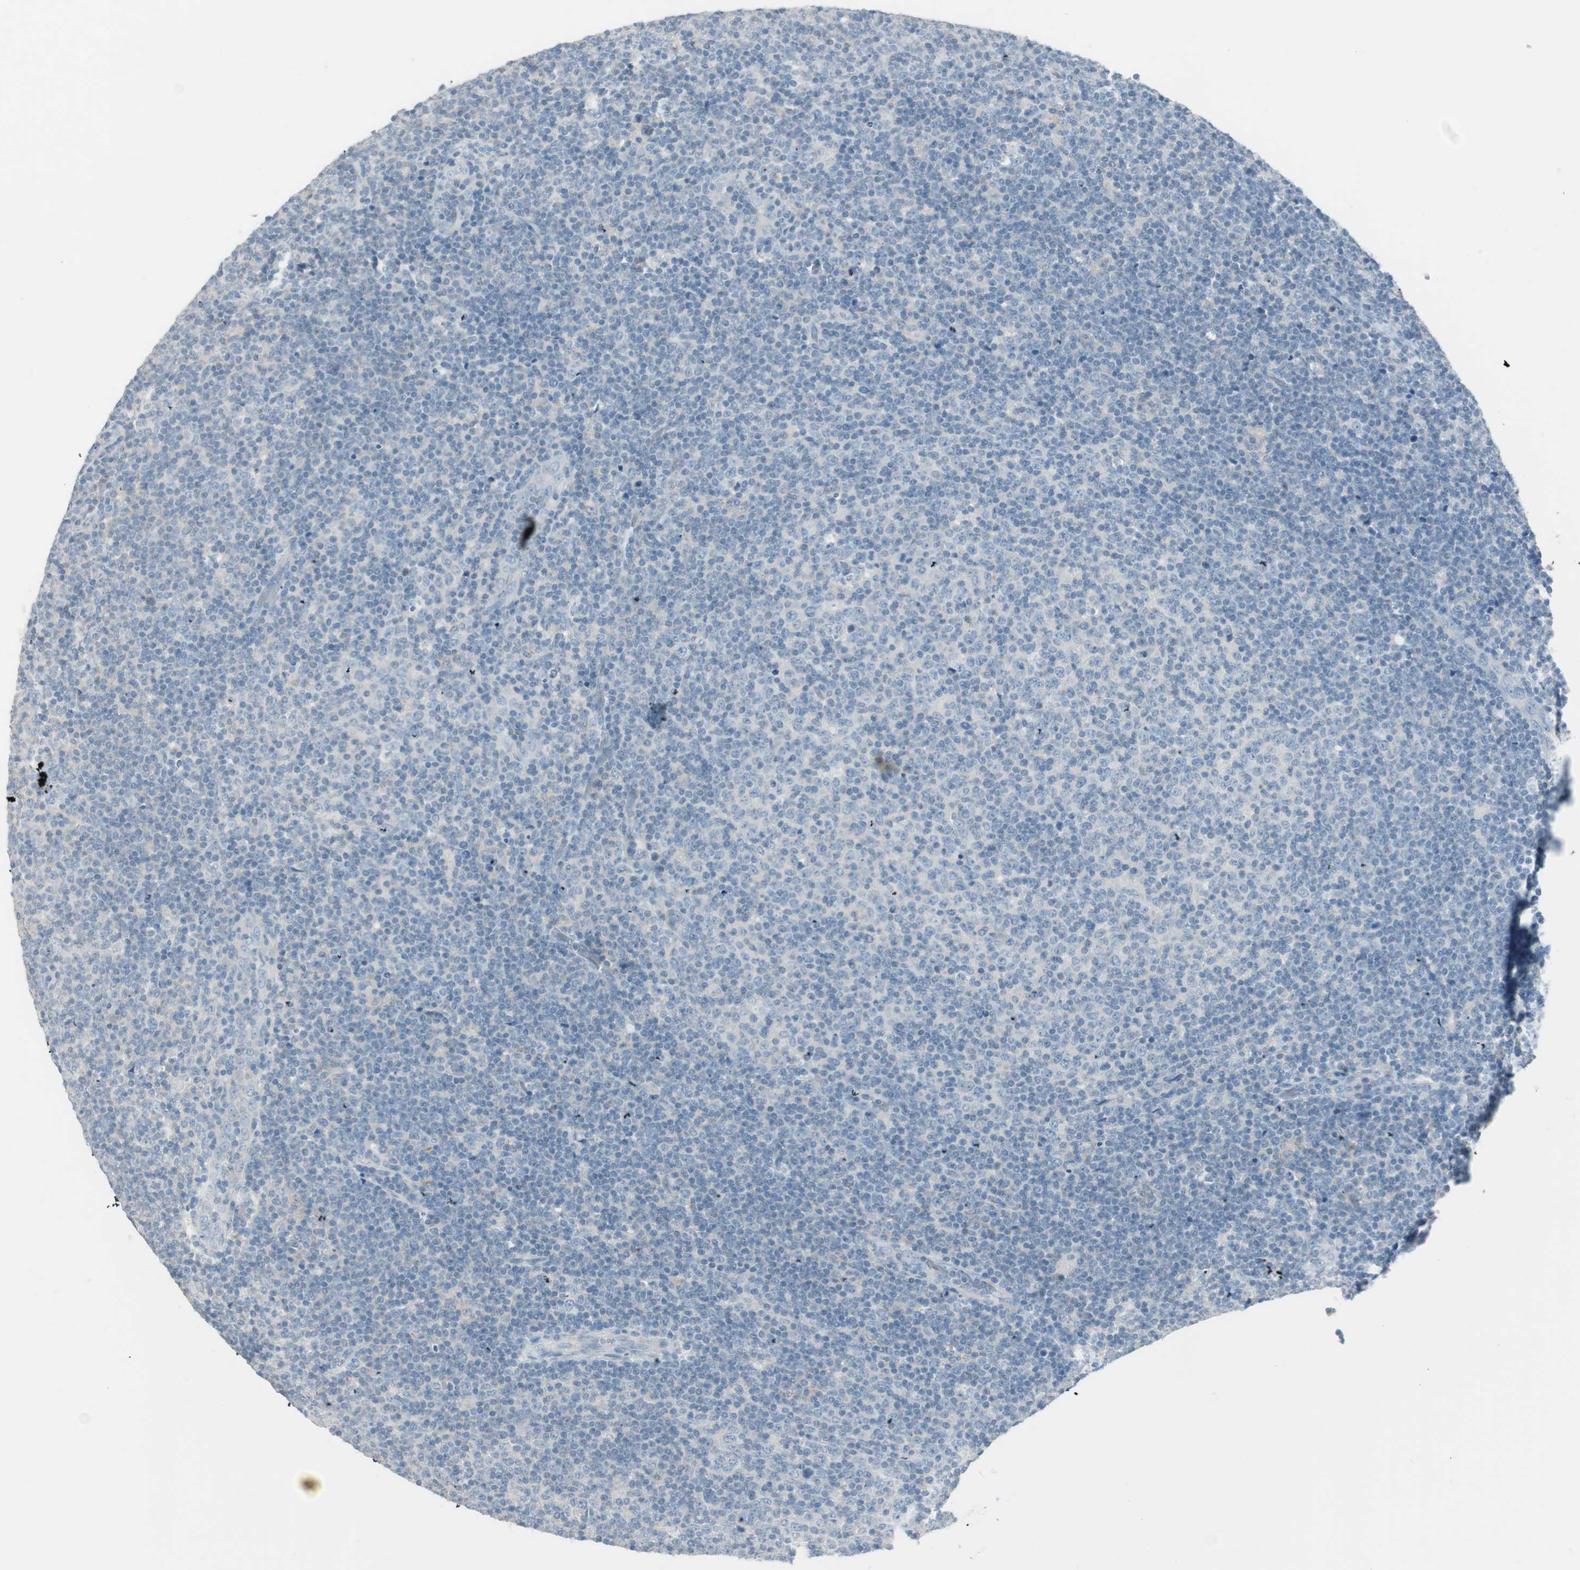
{"staining": {"intensity": "negative", "quantity": "none", "location": "none"}, "tissue": "lymphoma", "cell_type": "Tumor cells", "image_type": "cancer", "snomed": [{"axis": "morphology", "description": "Malignant lymphoma, non-Hodgkin's type, Low grade"}, {"axis": "topography", "description": "Lymph node"}], "caption": "This is an immunohistochemistry histopathology image of lymphoma. There is no expression in tumor cells.", "gene": "ITLN2", "patient": {"sex": "male", "age": 70}}